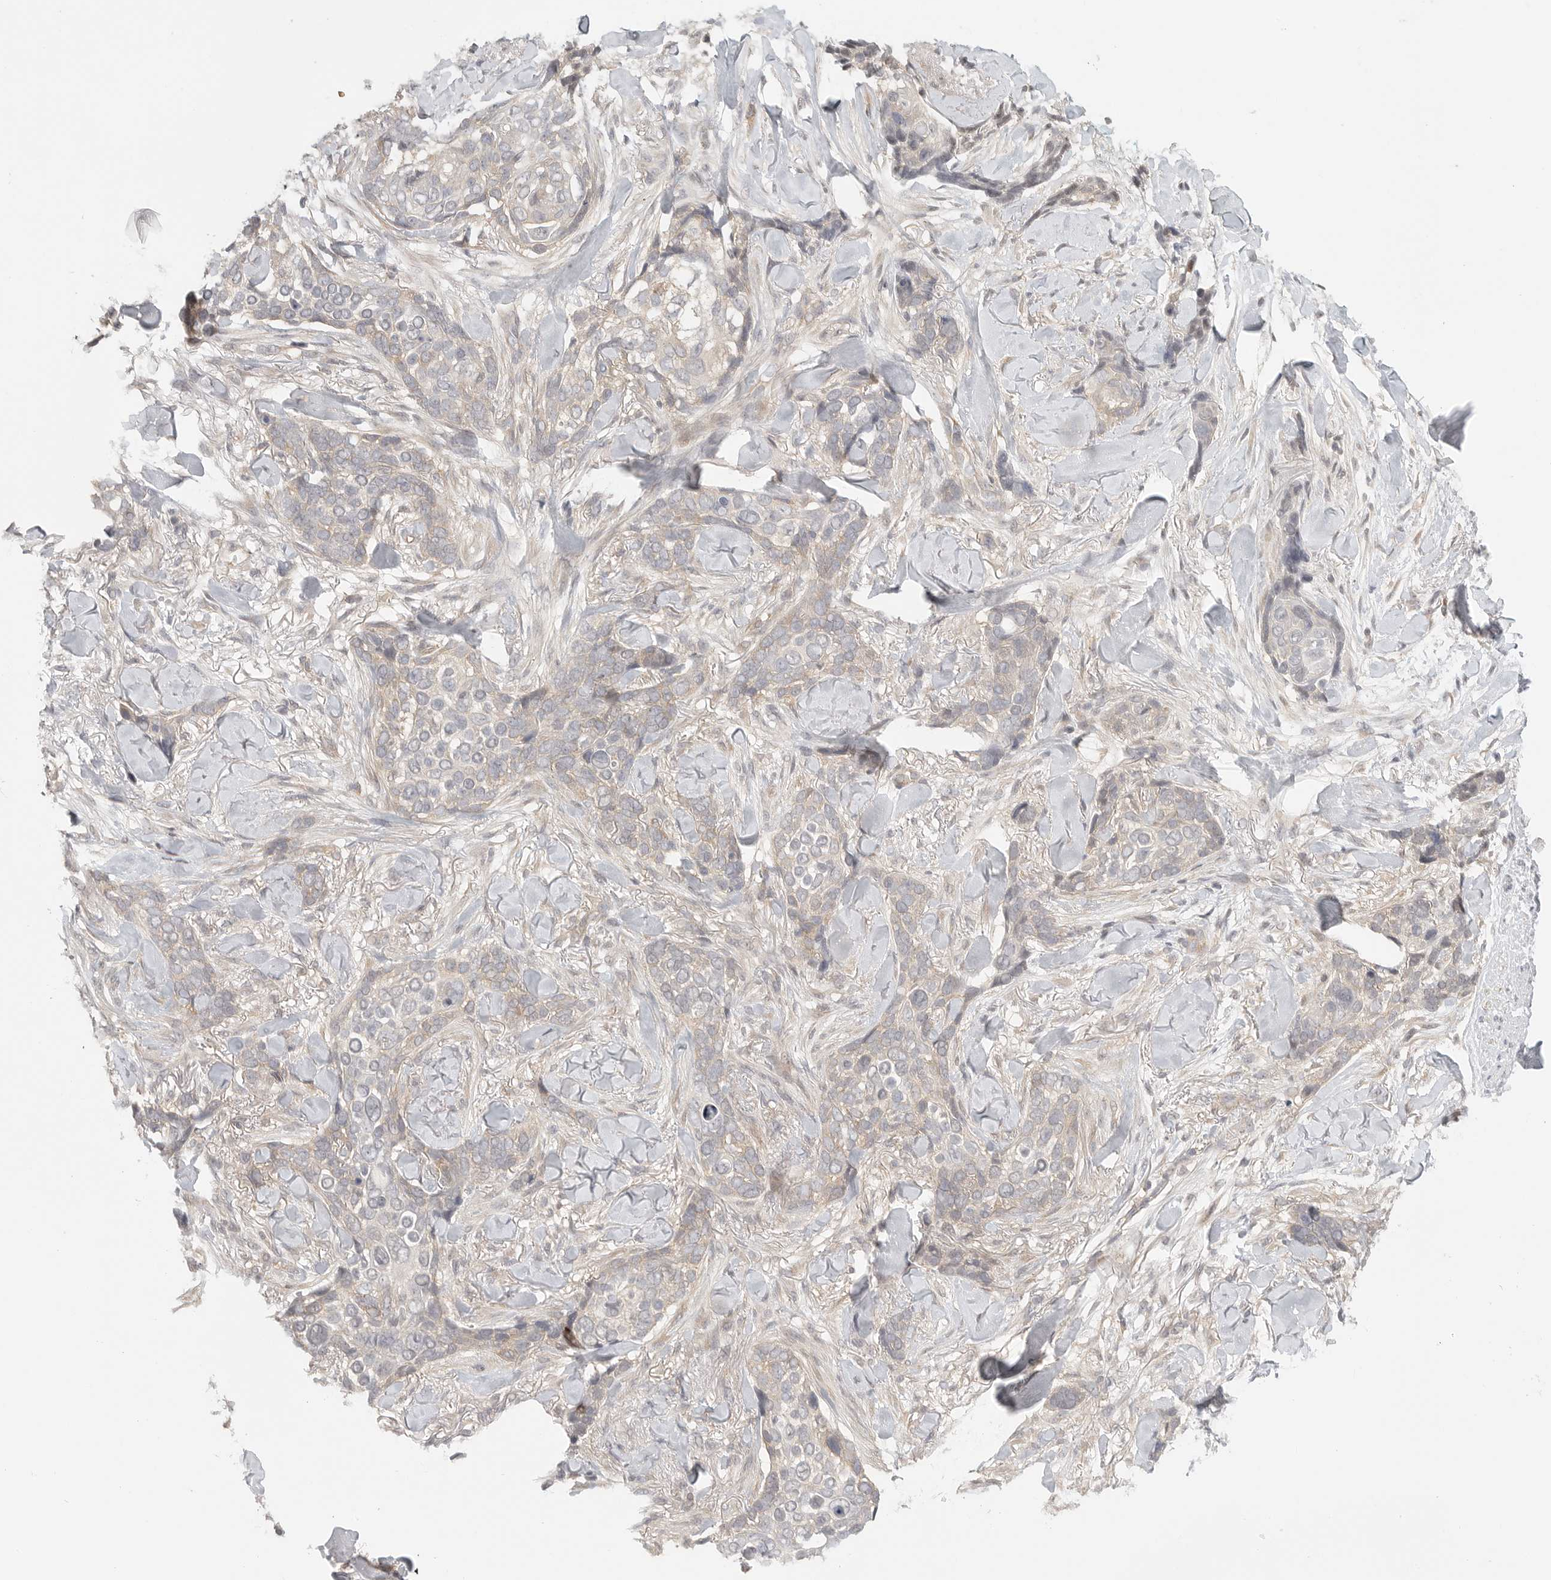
{"staining": {"intensity": "weak", "quantity": "25%-75%", "location": "cytoplasmic/membranous"}, "tissue": "skin cancer", "cell_type": "Tumor cells", "image_type": "cancer", "snomed": [{"axis": "morphology", "description": "Basal cell carcinoma"}, {"axis": "topography", "description": "Skin"}], "caption": "Weak cytoplasmic/membranous expression is seen in about 25%-75% of tumor cells in basal cell carcinoma (skin).", "gene": "HDAC6", "patient": {"sex": "female", "age": 82}}